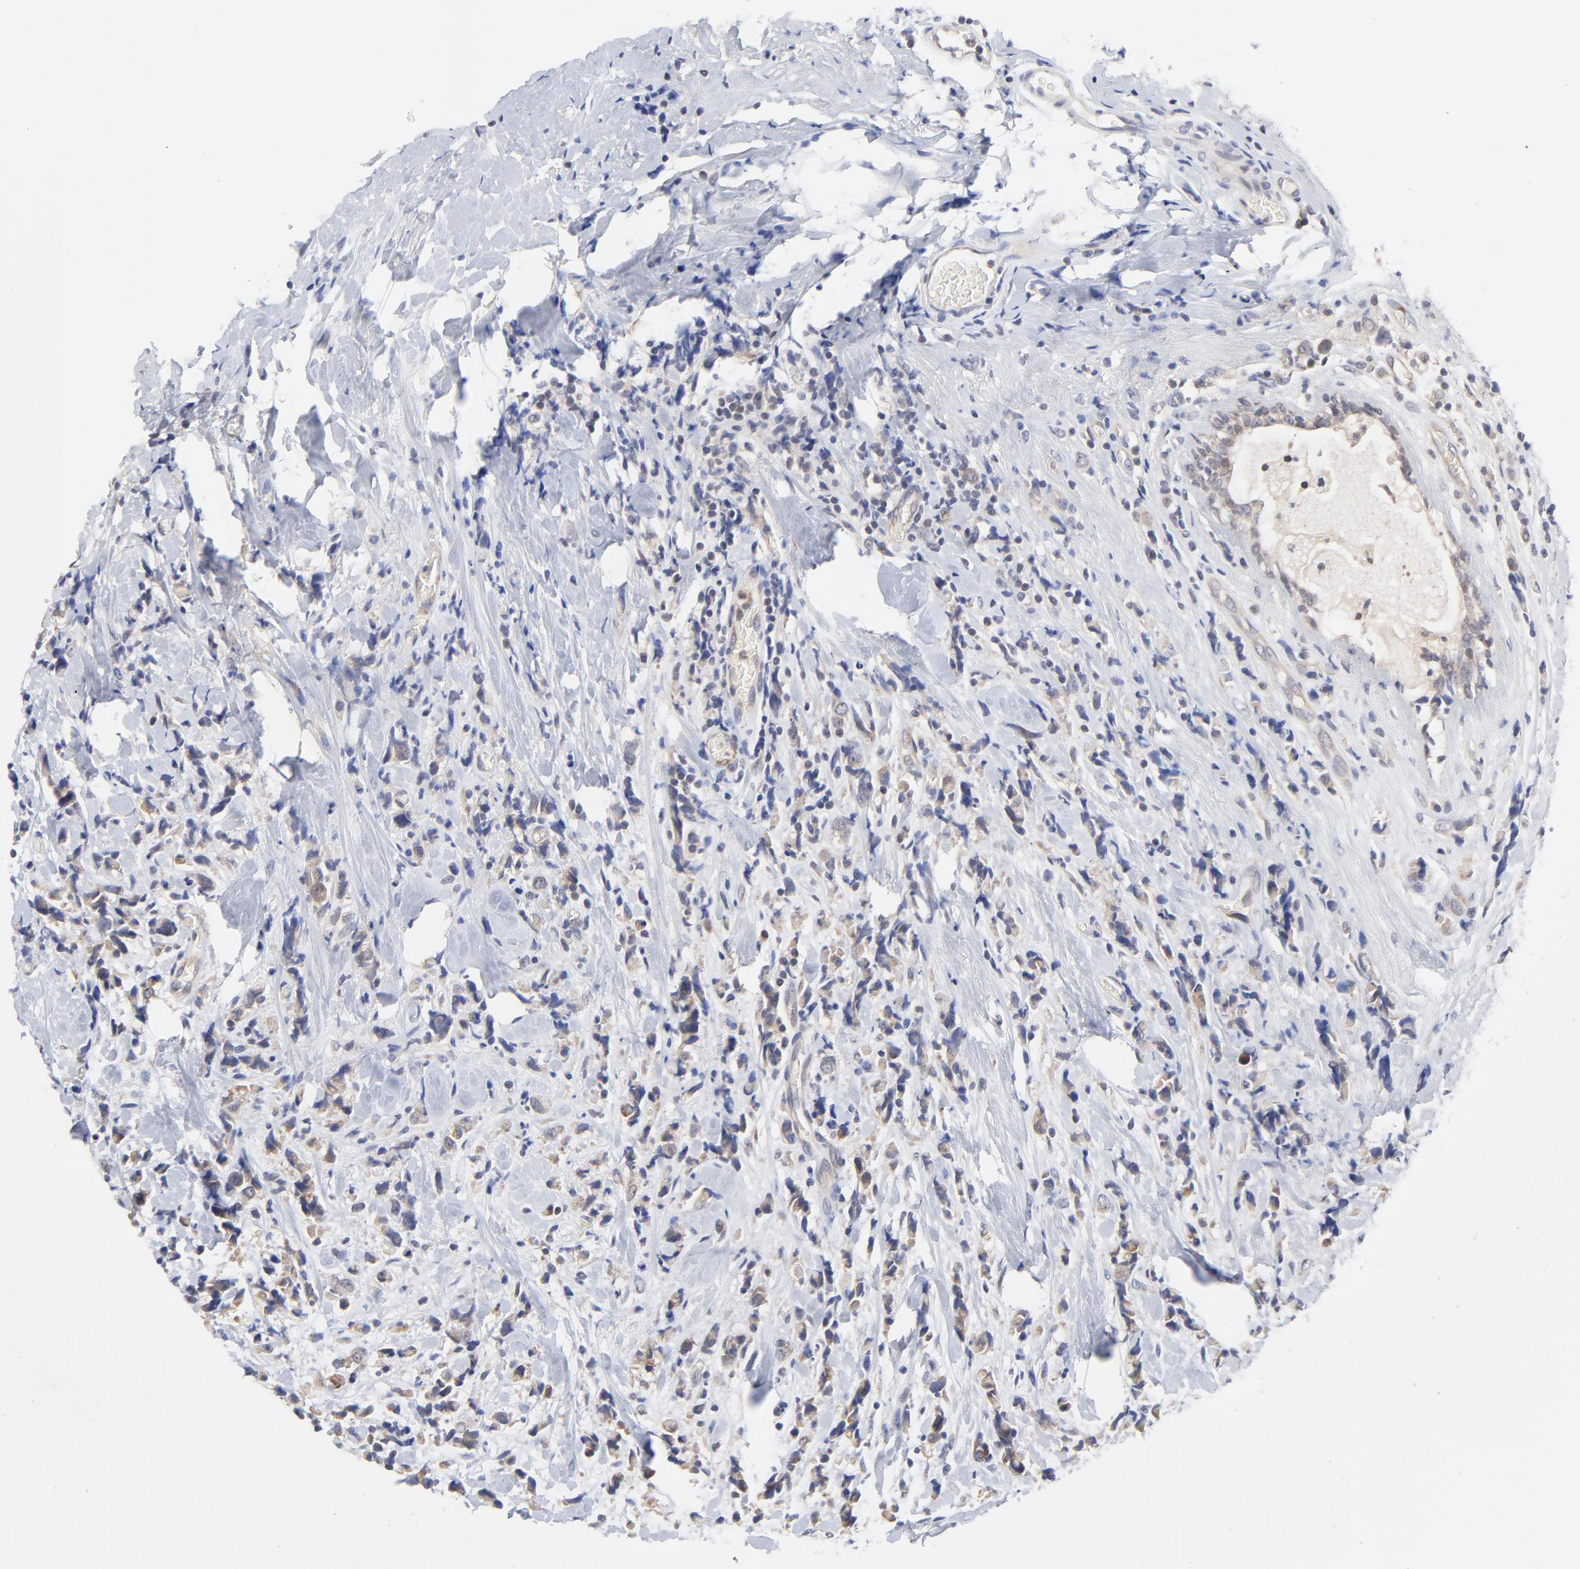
{"staining": {"intensity": "weak", "quantity": ">75%", "location": "cytoplasmic/membranous"}, "tissue": "breast cancer", "cell_type": "Tumor cells", "image_type": "cancer", "snomed": [{"axis": "morphology", "description": "Lobular carcinoma"}, {"axis": "topography", "description": "Breast"}], "caption": "Breast cancer tissue displays weak cytoplasmic/membranous positivity in about >75% of tumor cells, visualized by immunohistochemistry.", "gene": "PCMT1", "patient": {"sex": "female", "age": 57}}